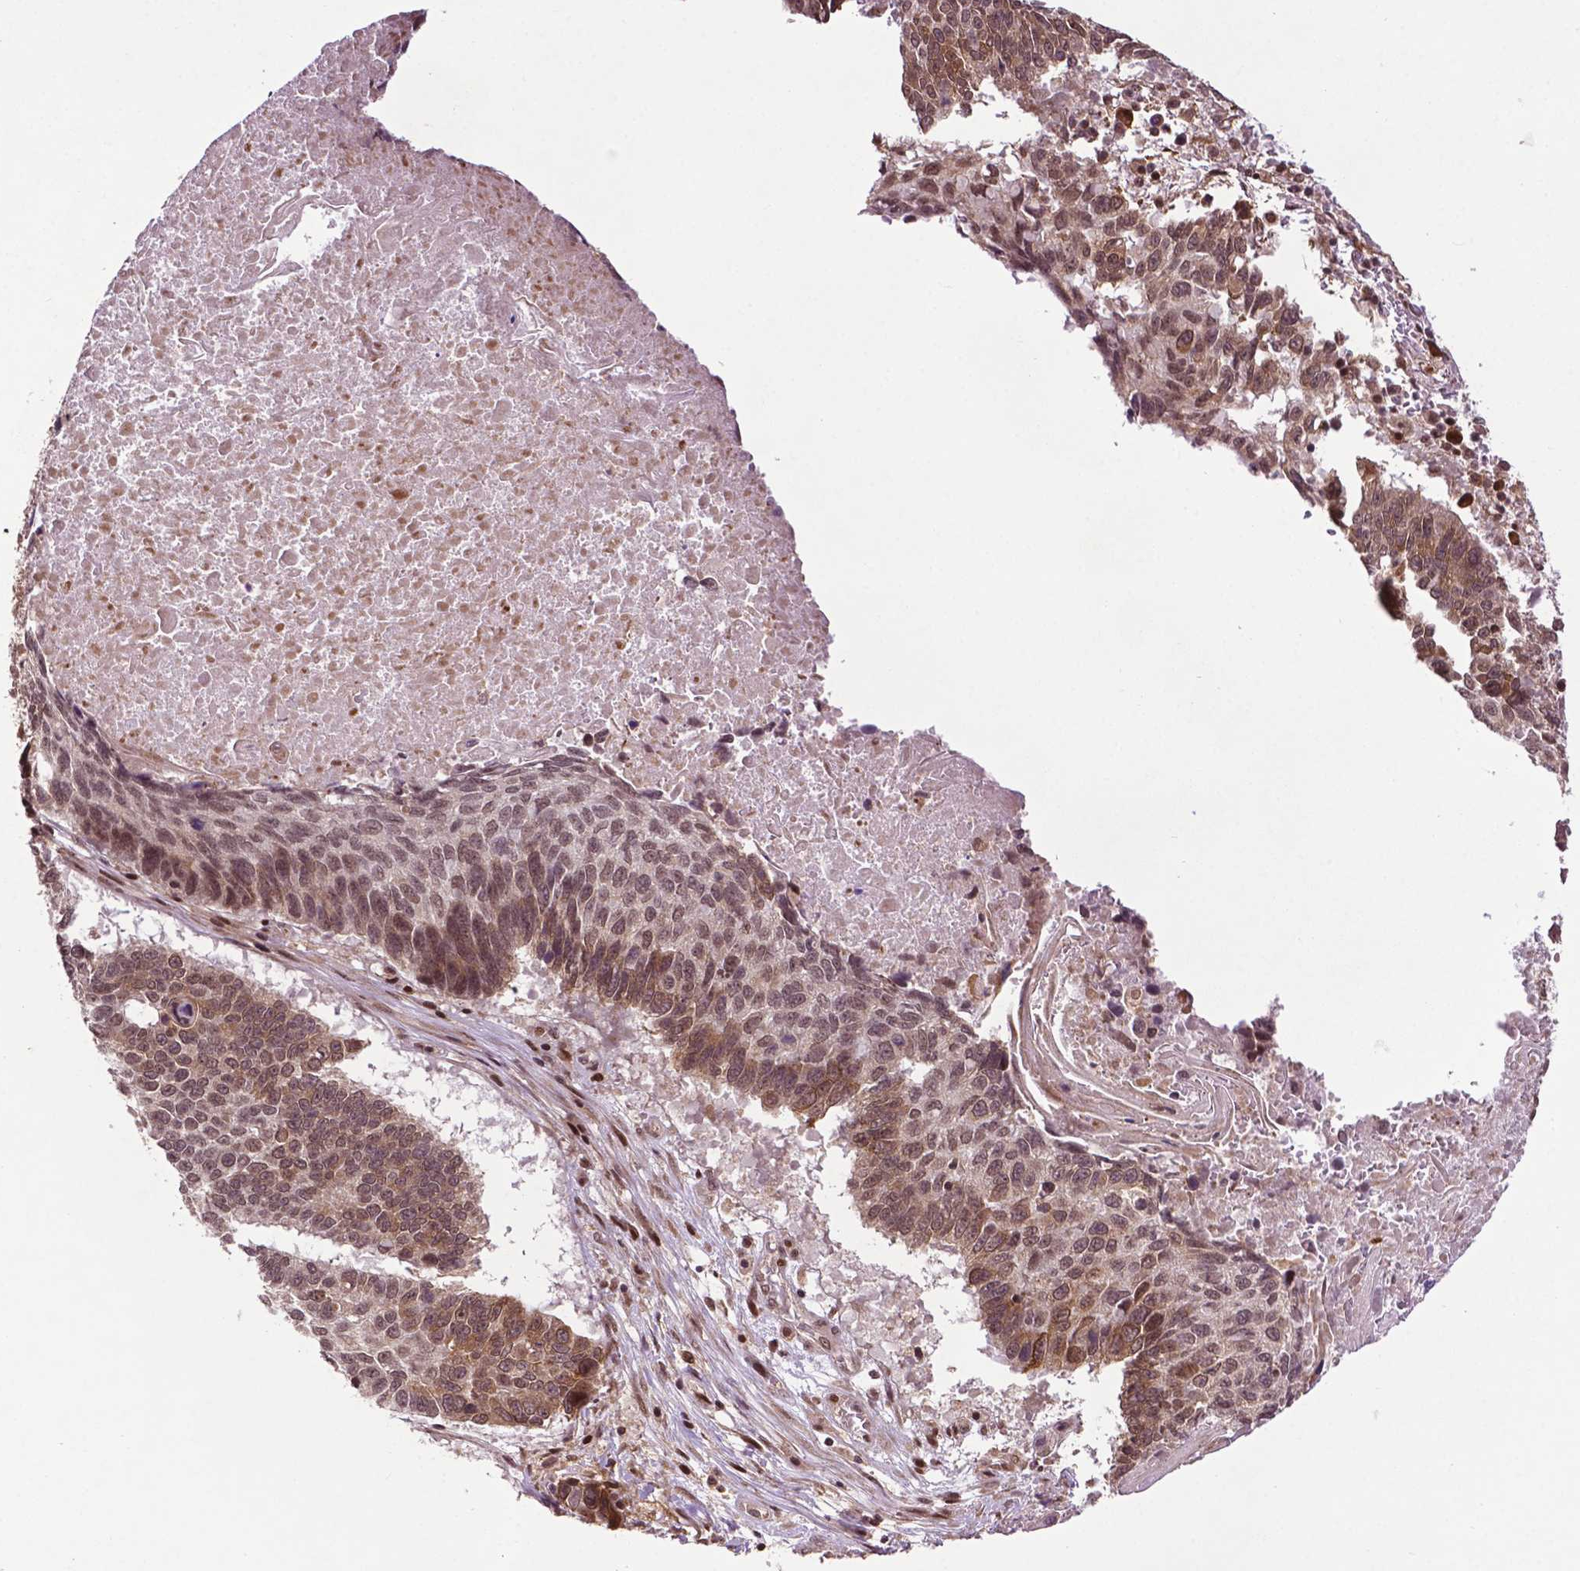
{"staining": {"intensity": "moderate", "quantity": ">75%", "location": "nuclear"}, "tissue": "lung cancer", "cell_type": "Tumor cells", "image_type": "cancer", "snomed": [{"axis": "morphology", "description": "Squamous cell carcinoma, NOS"}, {"axis": "topography", "description": "Lung"}], "caption": "About >75% of tumor cells in human squamous cell carcinoma (lung) show moderate nuclear protein positivity as visualized by brown immunohistochemical staining.", "gene": "TMX2", "patient": {"sex": "male", "age": 73}}